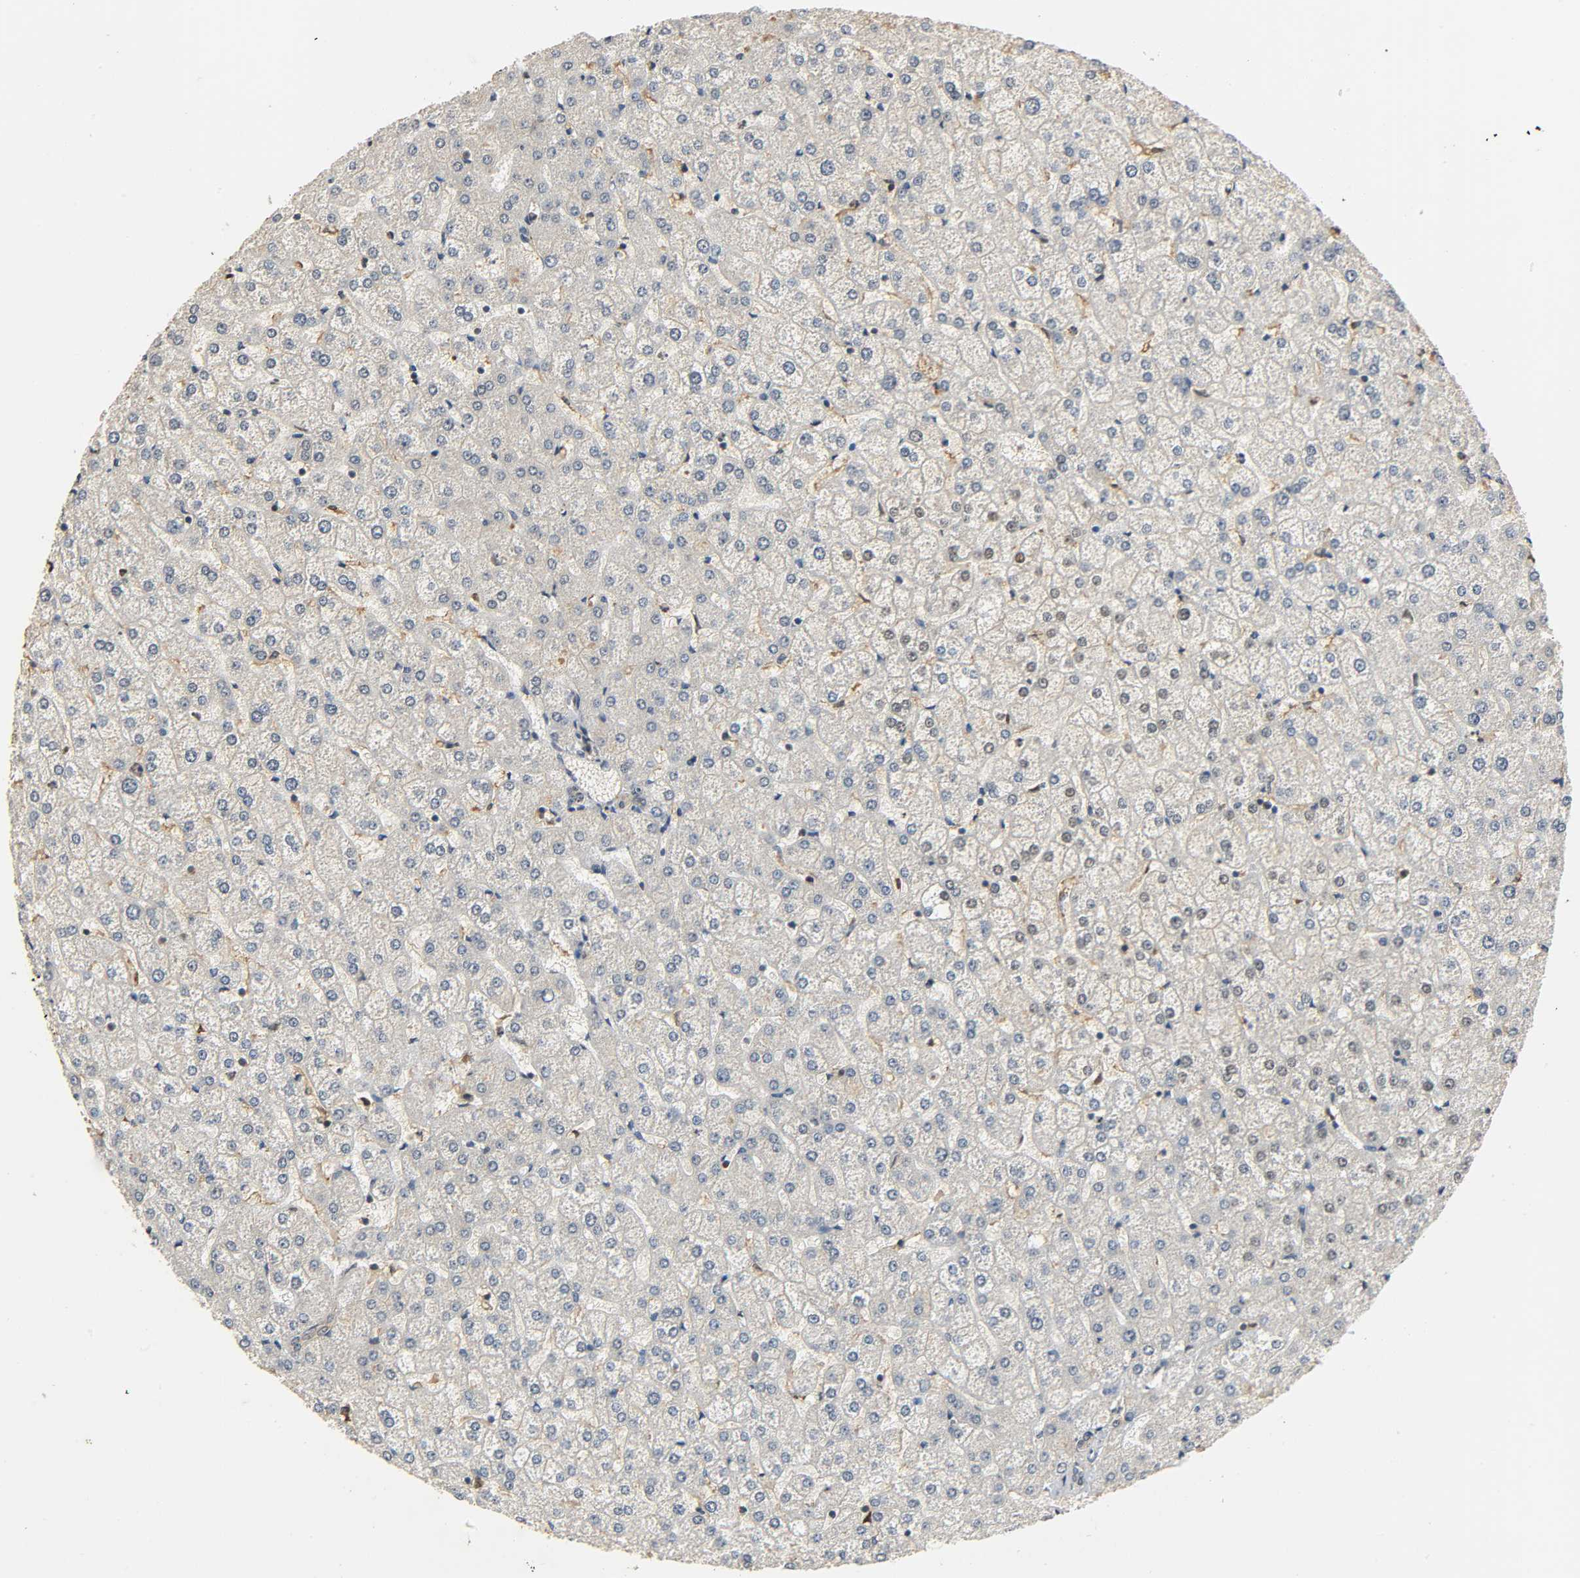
{"staining": {"intensity": "weak", "quantity": ">75%", "location": "cytoplasmic/membranous"}, "tissue": "liver", "cell_type": "Cholangiocytes", "image_type": "normal", "snomed": [{"axis": "morphology", "description": "Normal tissue, NOS"}, {"axis": "topography", "description": "Liver"}], "caption": "Liver stained for a protein demonstrates weak cytoplasmic/membranous positivity in cholangiocytes. (Stains: DAB (3,3'-diaminobenzidine) in brown, nuclei in blue, Microscopy: brightfield microscopy at high magnification).", "gene": "ZFPM2", "patient": {"sex": "female", "age": 32}}